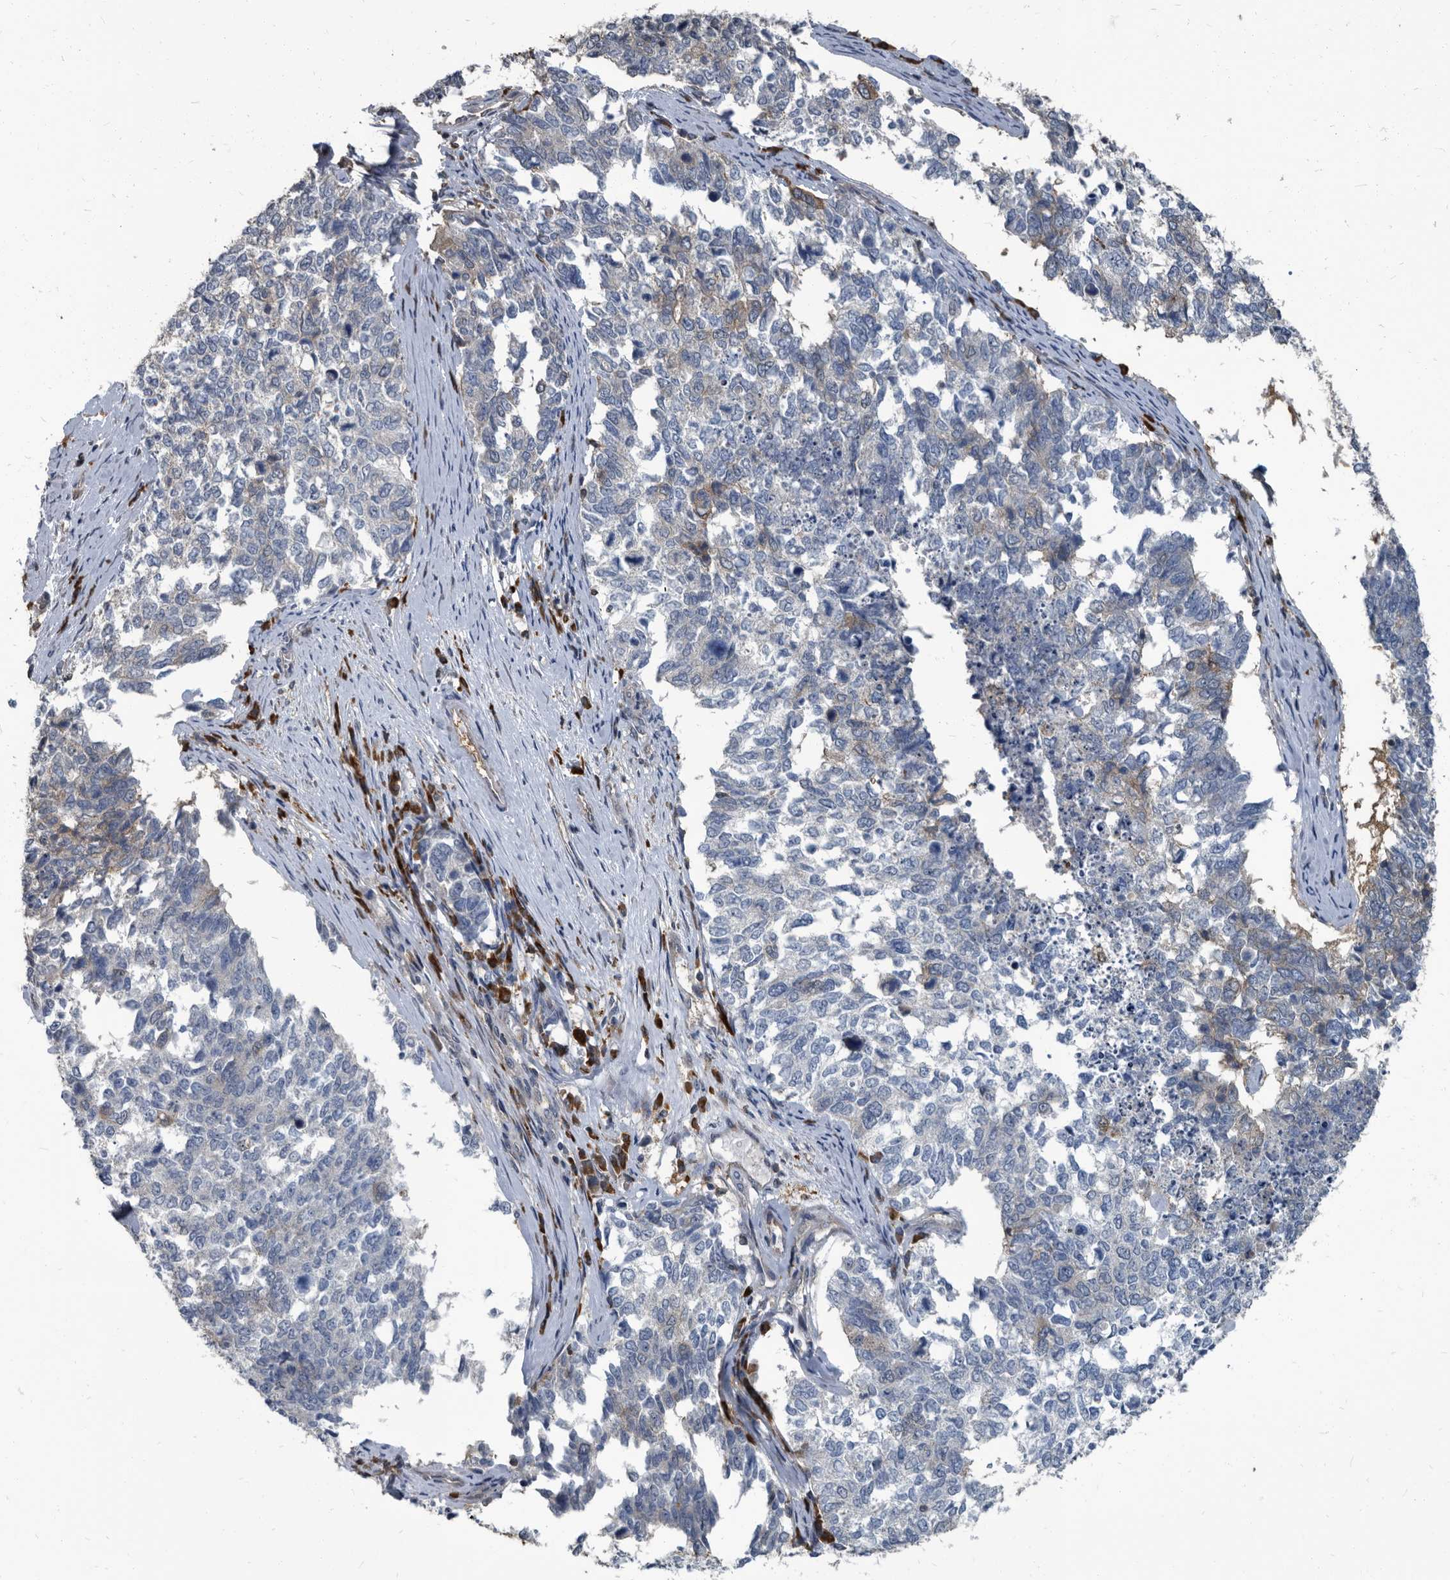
{"staining": {"intensity": "negative", "quantity": "none", "location": "none"}, "tissue": "cervical cancer", "cell_type": "Tumor cells", "image_type": "cancer", "snomed": [{"axis": "morphology", "description": "Squamous cell carcinoma, NOS"}, {"axis": "topography", "description": "Cervix"}], "caption": "IHC of human cervical cancer (squamous cell carcinoma) exhibits no positivity in tumor cells.", "gene": "CDV3", "patient": {"sex": "female", "age": 63}}